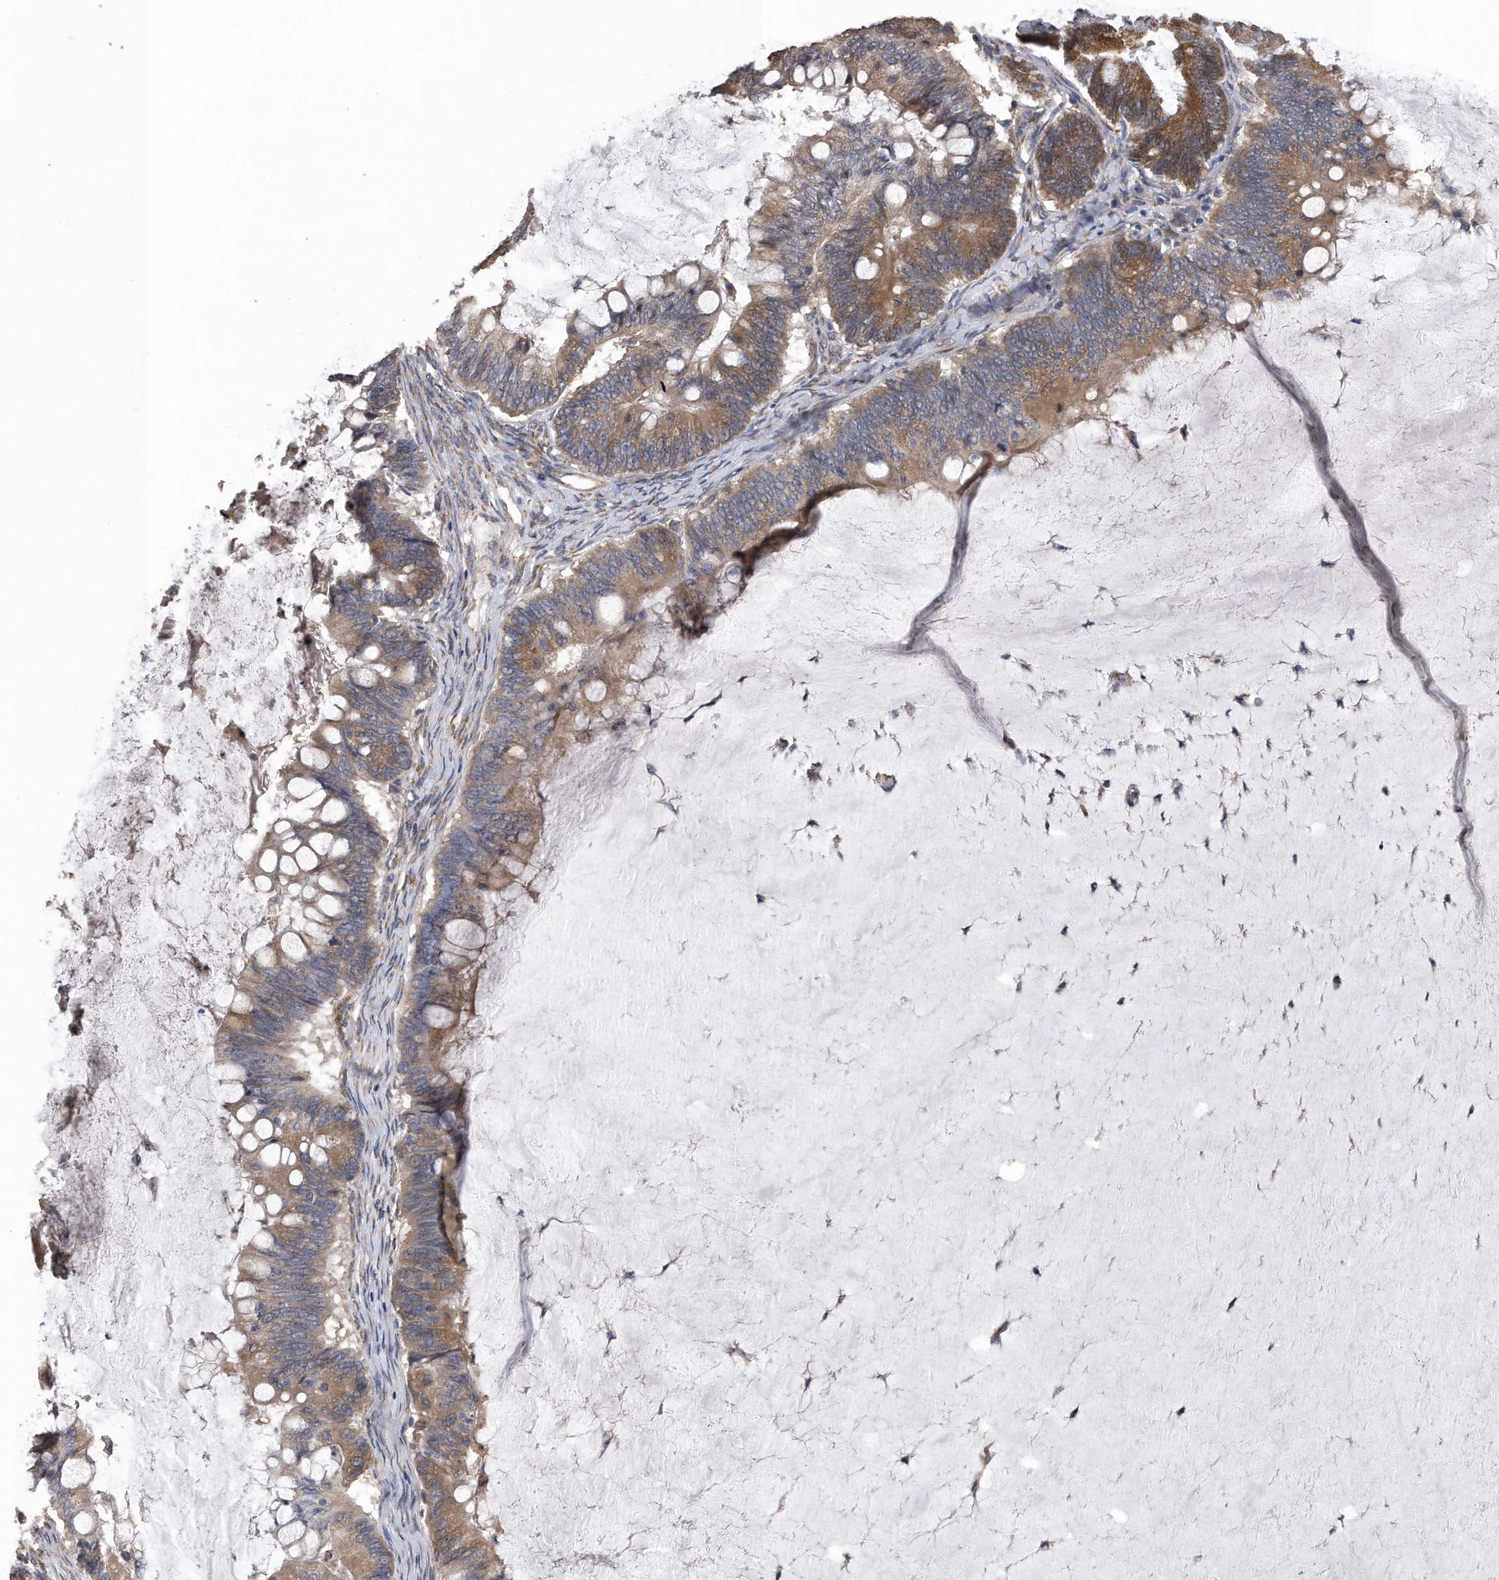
{"staining": {"intensity": "moderate", "quantity": ">75%", "location": "cytoplasmic/membranous"}, "tissue": "ovarian cancer", "cell_type": "Tumor cells", "image_type": "cancer", "snomed": [{"axis": "morphology", "description": "Cystadenocarcinoma, mucinous, NOS"}, {"axis": "topography", "description": "Ovary"}], "caption": "Brown immunohistochemical staining in mucinous cystadenocarcinoma (ovarian) reveals moderate cytoplasmic/membranous positivity in about >75% of tumor cells.", "gene": "PCLO", "patient": {"sex": "female", "age": 61}}